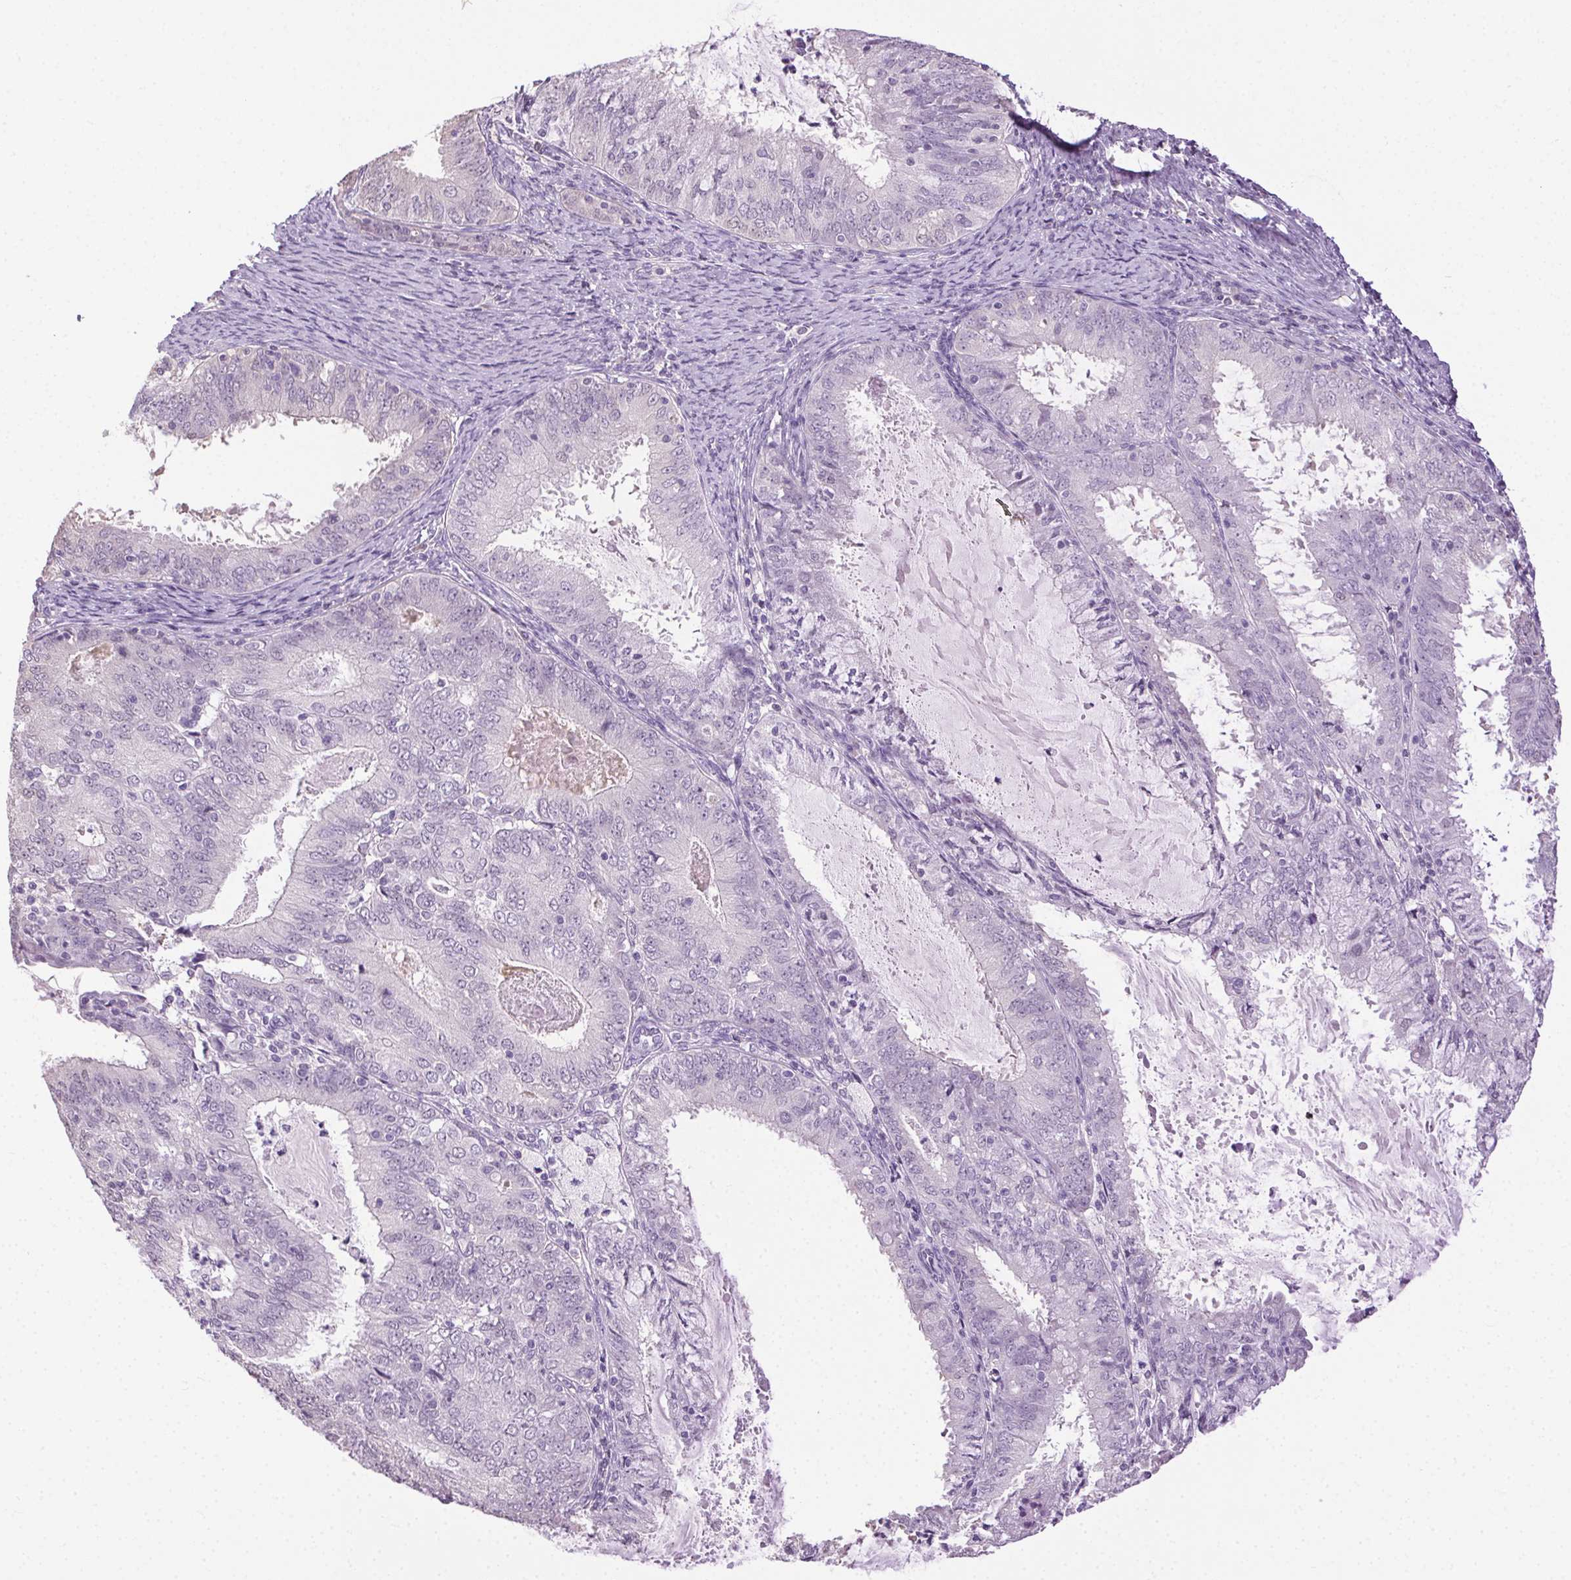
{"staining": {"intensity": "negative", "quantity": "none", "location": "none"}, "tissue": "endometrial cancer", "cell_type": "Tumor cells", "image_type": "cancer", "snomed": [{"axis": "morphology", "description": "Adenocarcinoma, NOS"}, {"axis": "topography", "description": "Endometrium"}], "caption": "Immunohistochemistry photomicrograph of neoplastic tissue: human endometrial cancer stained with DAB (3,3'-diaminobenzidine) reveals no significant protein staining in tumor cells.", "gene": "SYCE2", "patient": {"sex": "female", "age": 57}}